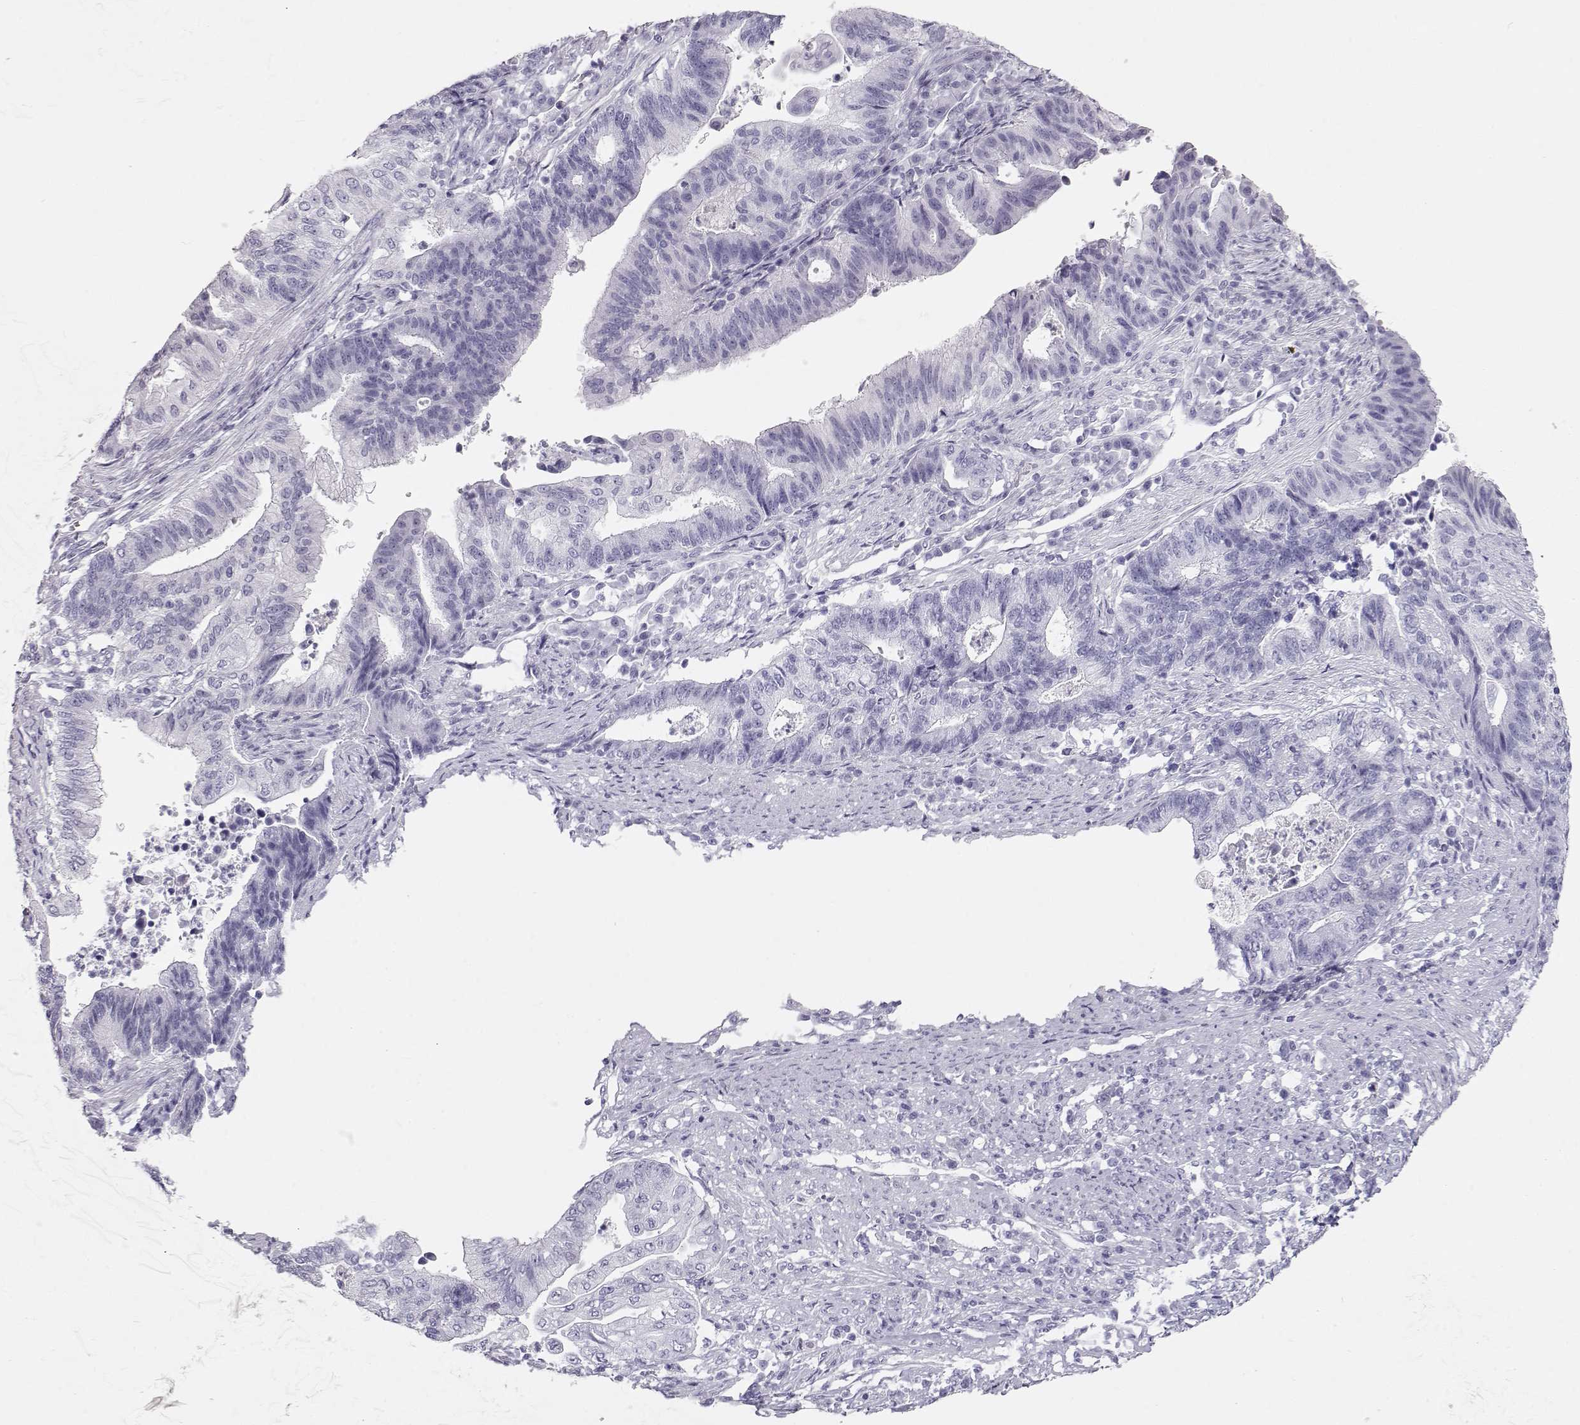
{"staining": {"intensity": "negative", "quantity": "none", "location": "none"}, "tissue": "endometrial cancer", "cell_type": "Tumor cells", "image_type": "cancer", "snomed": [{"axis": "morphology", "description": "Adenocarcinoma, NOS"}, {"axis": "topography", "description": "Uterus"}, {"axis": "topography", "description": "Endometrium"}], "caption": "IHC micrograph of adenocarcinoma (endometrial) stained for a protein (brown), which demonstrates no positivity in tumor cells.", "gene": "MAGEC1", "patient": {"sex": "female", "age": 54}}